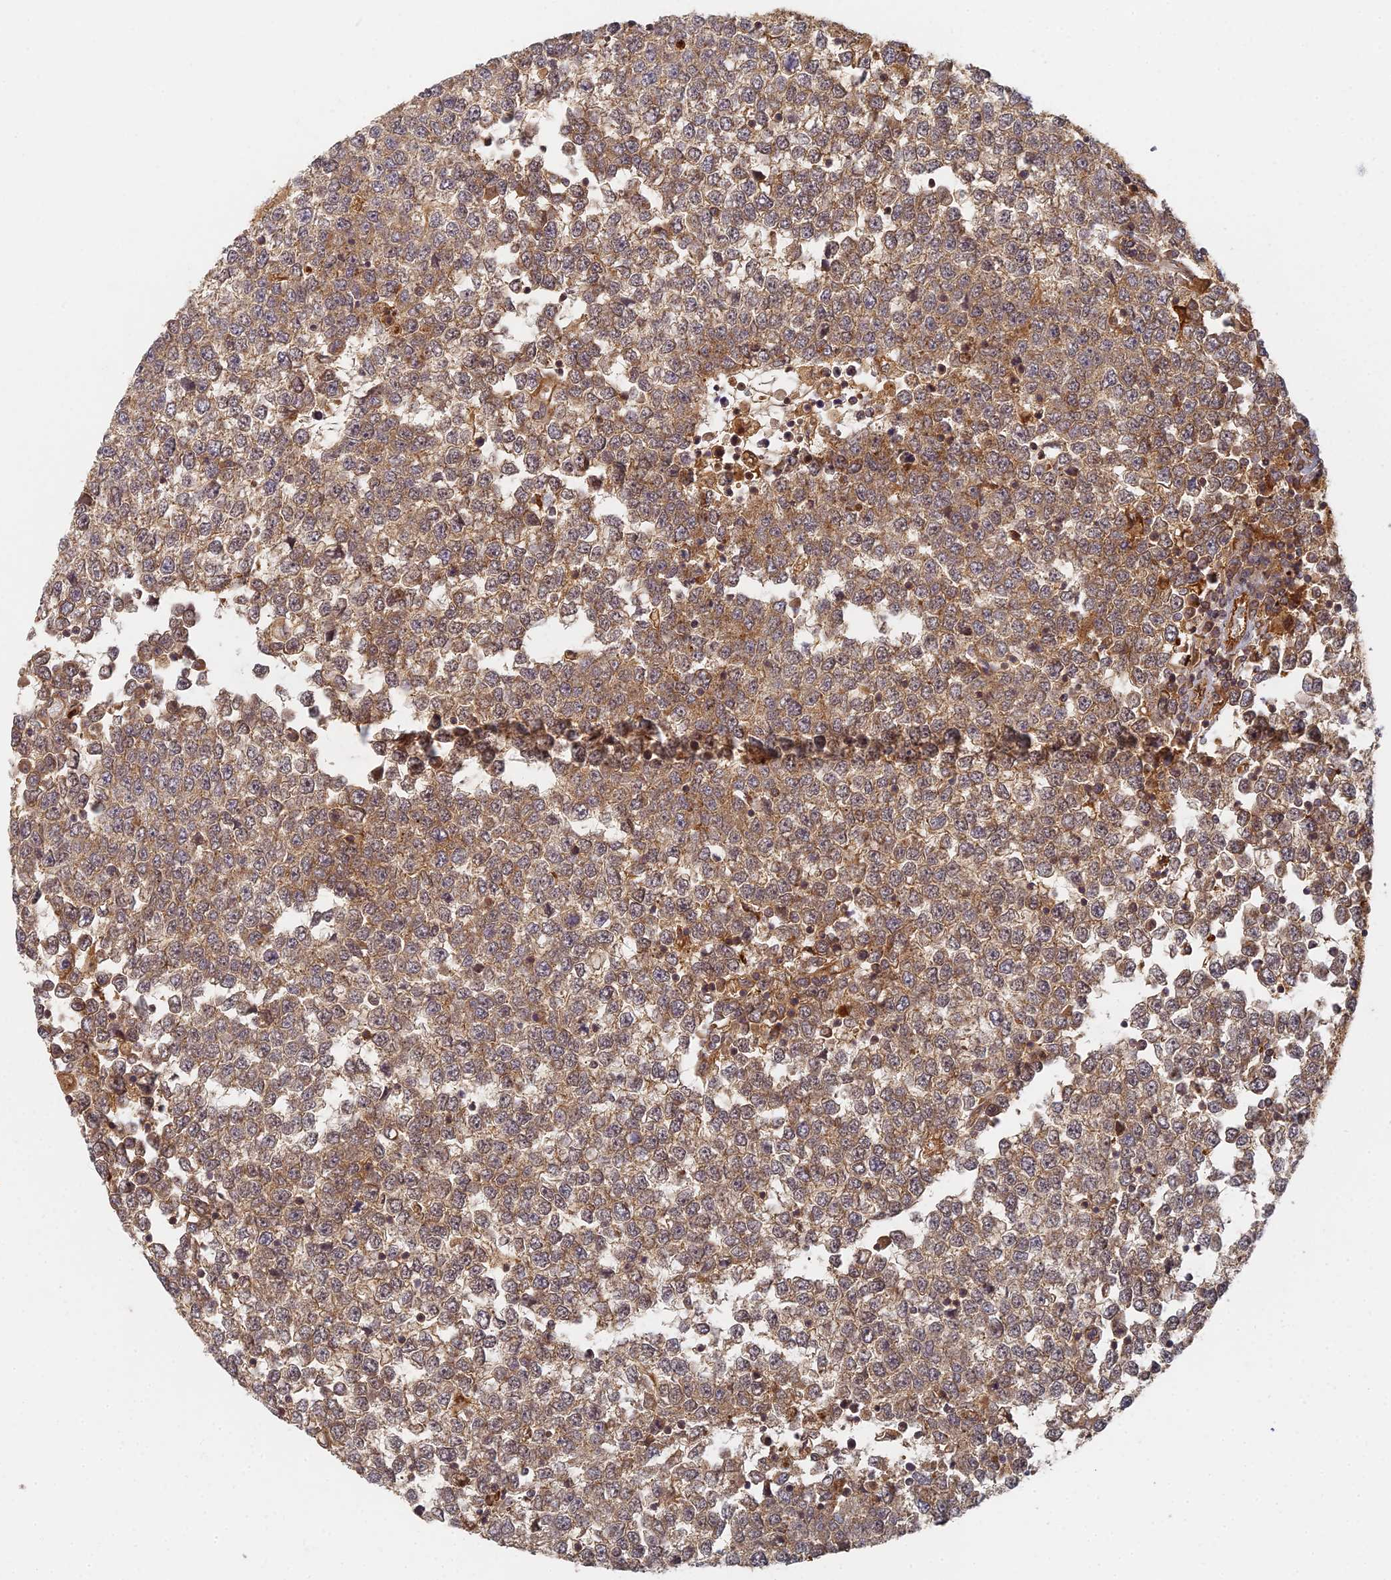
{"staining": {"intensity": "moderate", "quantity": ">75%", "location": "cytoplasmic/membranous"}, "tissue": "testis cancer", "cell_type": "Tumor cells", "image_type": "cancer", "snomed": [{"axis": "morphology", "description": "Seminoma, NOS"}, {"axis": "topography", "description": "Testis"}], "caption": "DAB (3,3'-diaminobenzidine) immunohistochemical staining of human testis cancer (seminoma) exhibits moderate cytoplasmic/membranous protein expression in about >75% of tumor cells.", "gene": "INO80D", "patient": {"sex": "male", "age": 65}}